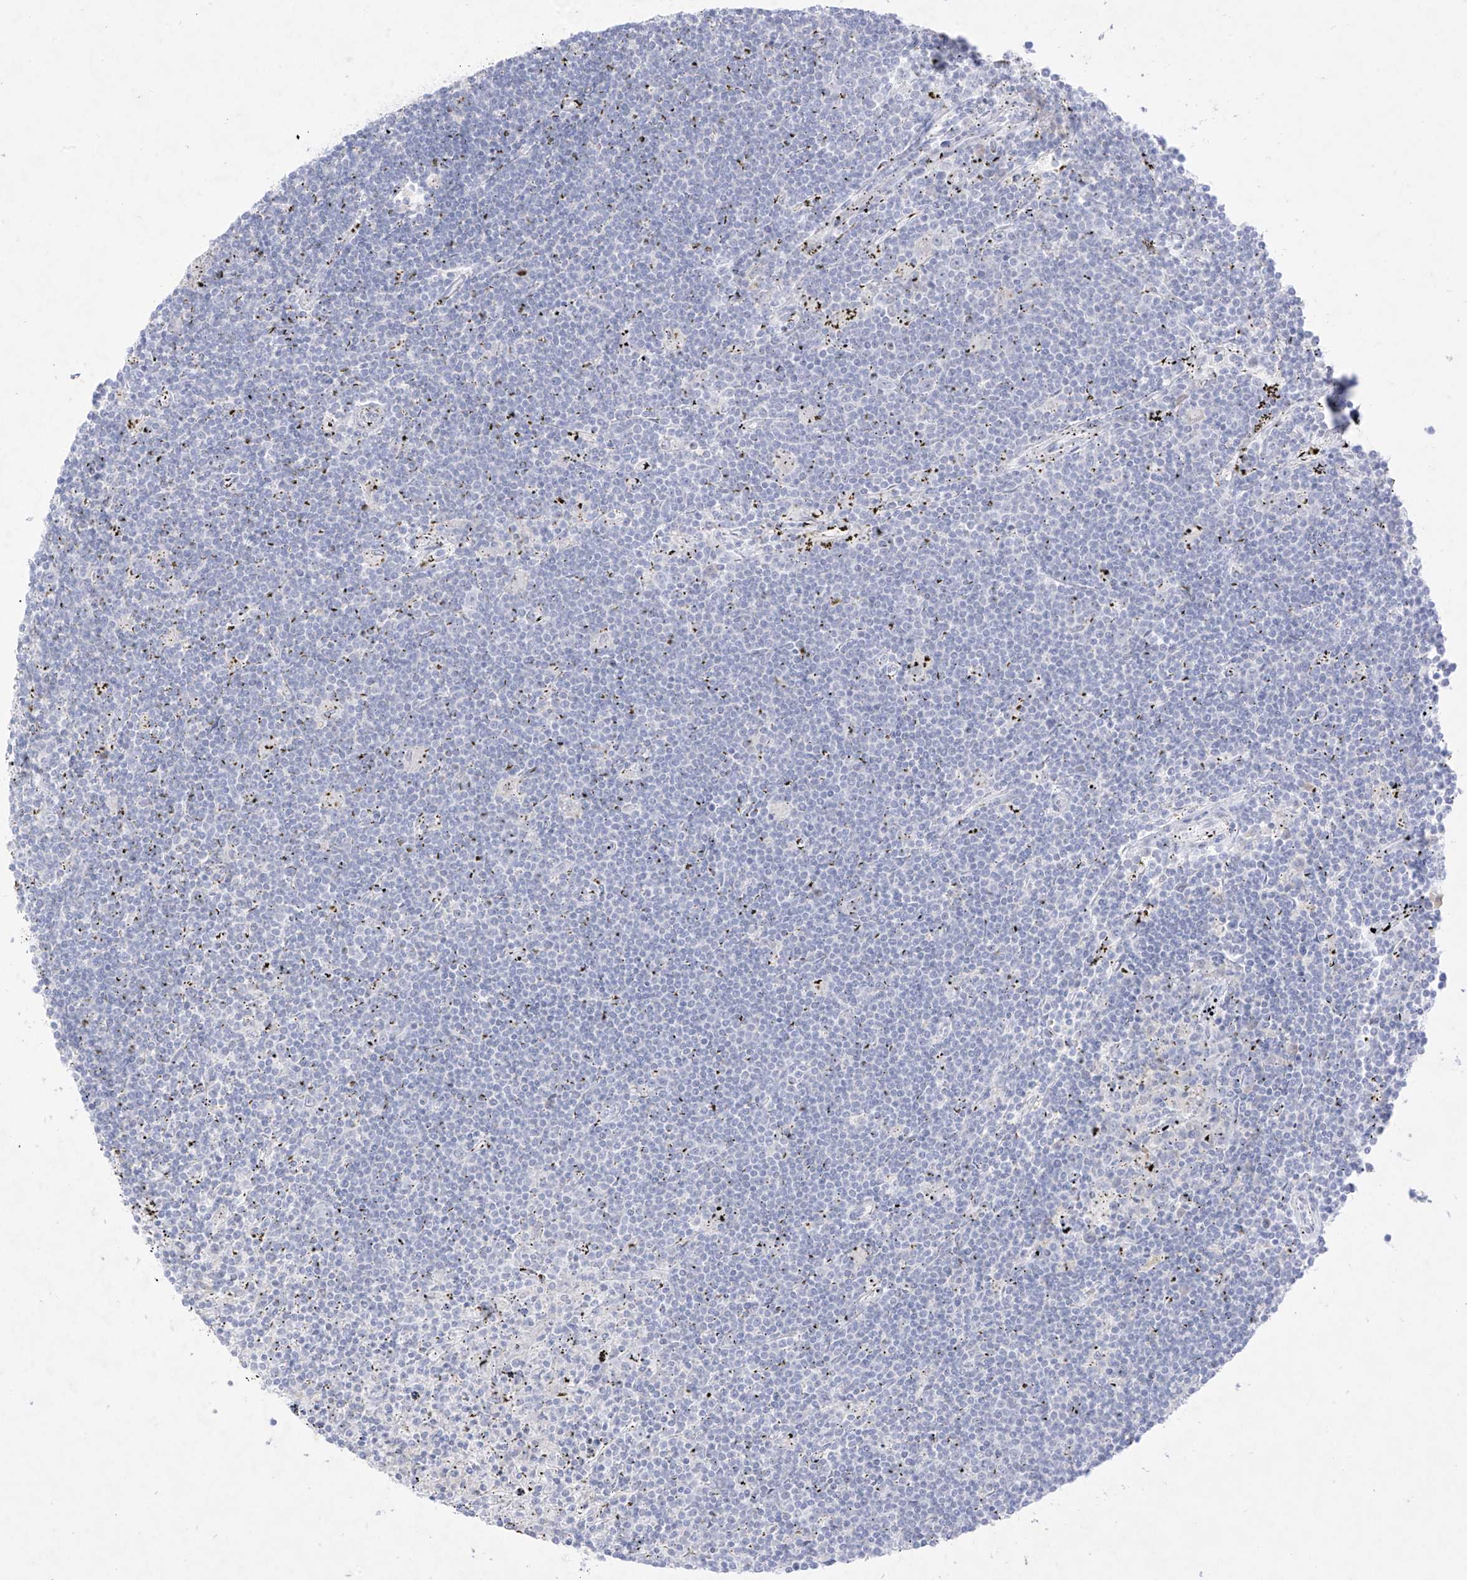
{"staining": {"intensity": "negative", "quantity": "none", "location": "none"}, "tissue": "lymphoma", "cell_type": "Tumor cells", "image_type": "cancer", "snomed": [{"axis": "morphology", "description": "Malignant lymphoma, non-Hodgkin's type, Low grade"}, {"axis": "topography", "description": "Spleen"}], "caption": "This histopathology image is of lymphoma stained with immunohistochemistry (IHC) to label a protein in brown with the nuclei are counter-stained blue. There is no expression in tumor cells.", "gene": "TGM4", "patient": {"sex": "male", "age": 76}}